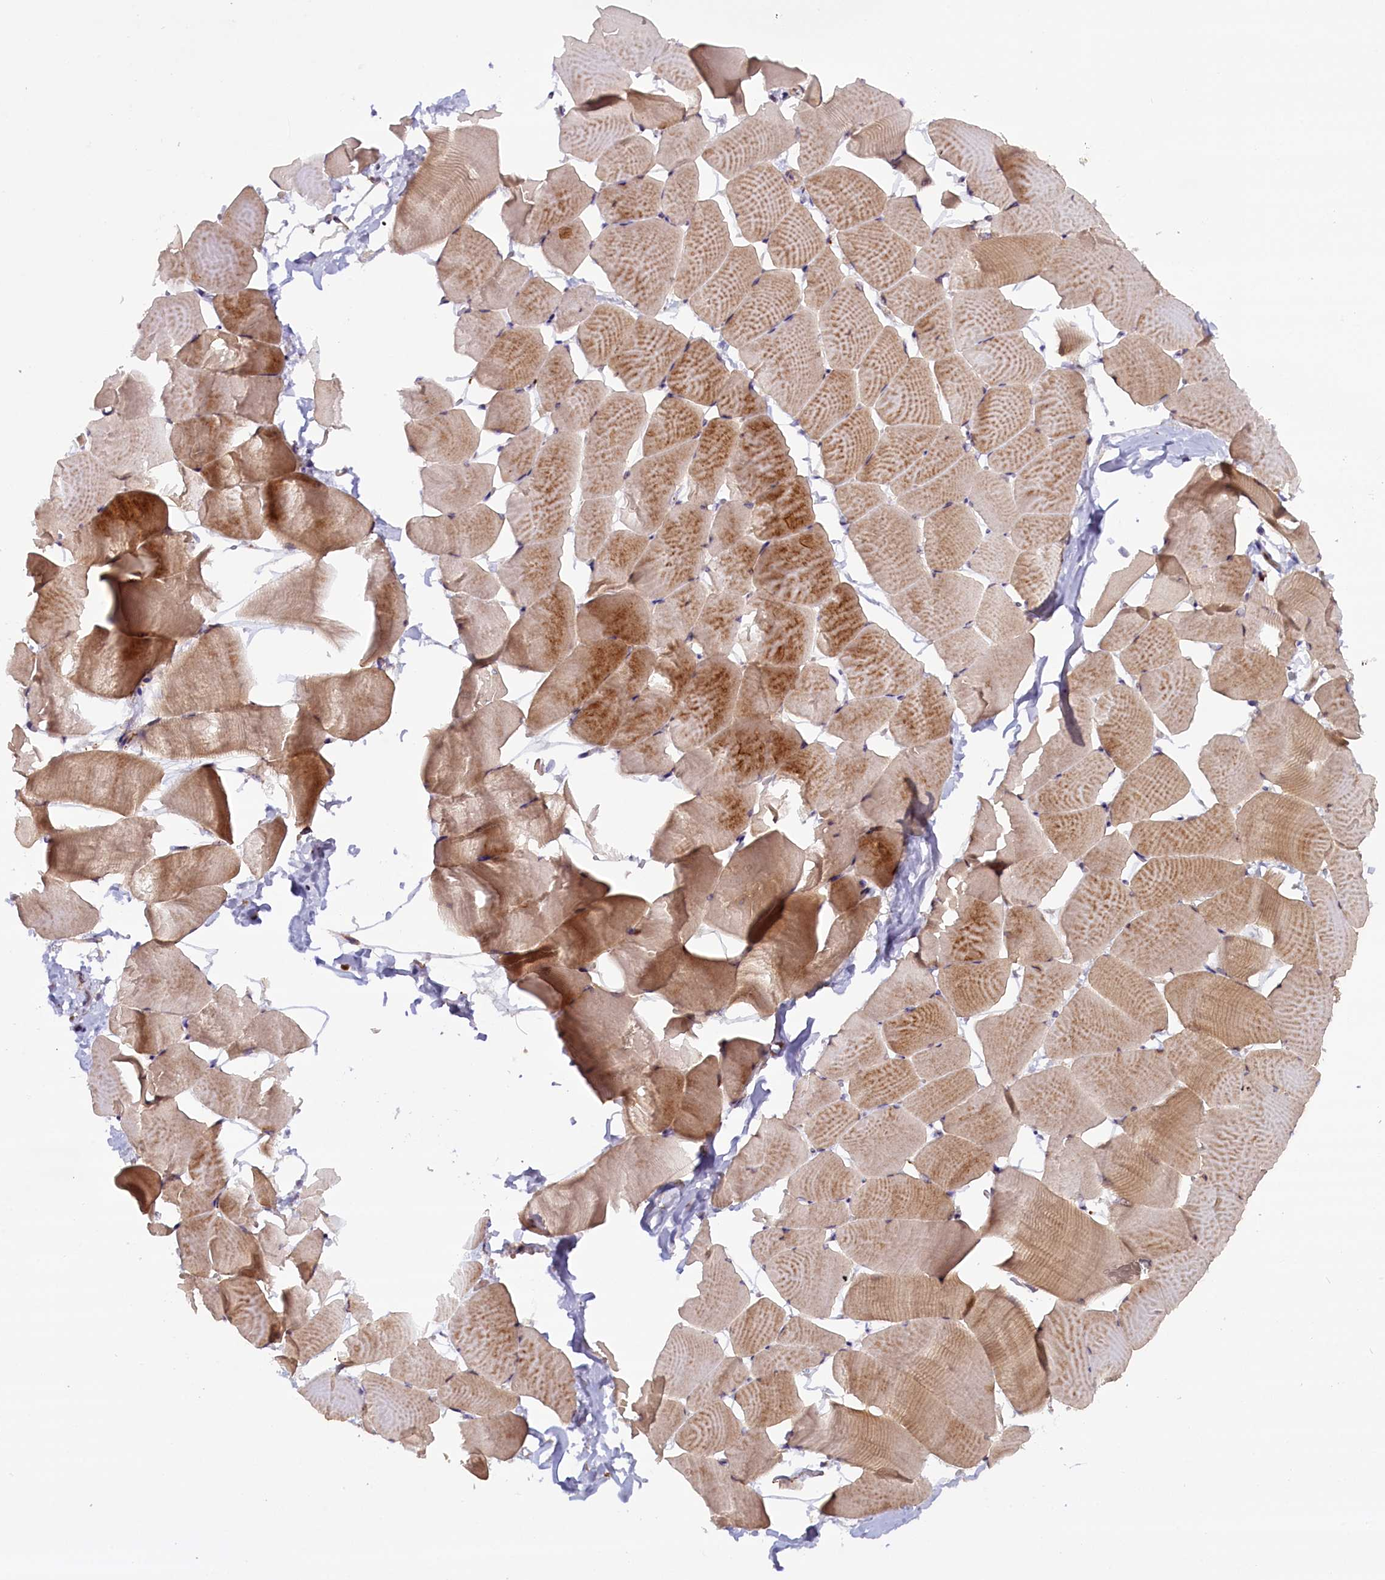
{"staining": {"intensity": "moderate", "quantity": ">75%", "location": "cytoplasmic/membranous"}, "tissue": "skeletal muscle", "cell_type": "Myocytes", "image_type": "normal", "snomed": [{"axis": "morphology", "description": "Normal tissue, NOS"}, {"axis": "topography", "description": "Skeletal muscle"}], "caption": "This photomicrograph exhibits benign skeletal muscle stained with IHC to label a protein in brown. The cytoplasmic/membranous of myocytes show moderate positivity for the protein. Nuclei are counter-stained blue.", "gene": "FRY", "patient": {"sex": "male", "age": 25}}